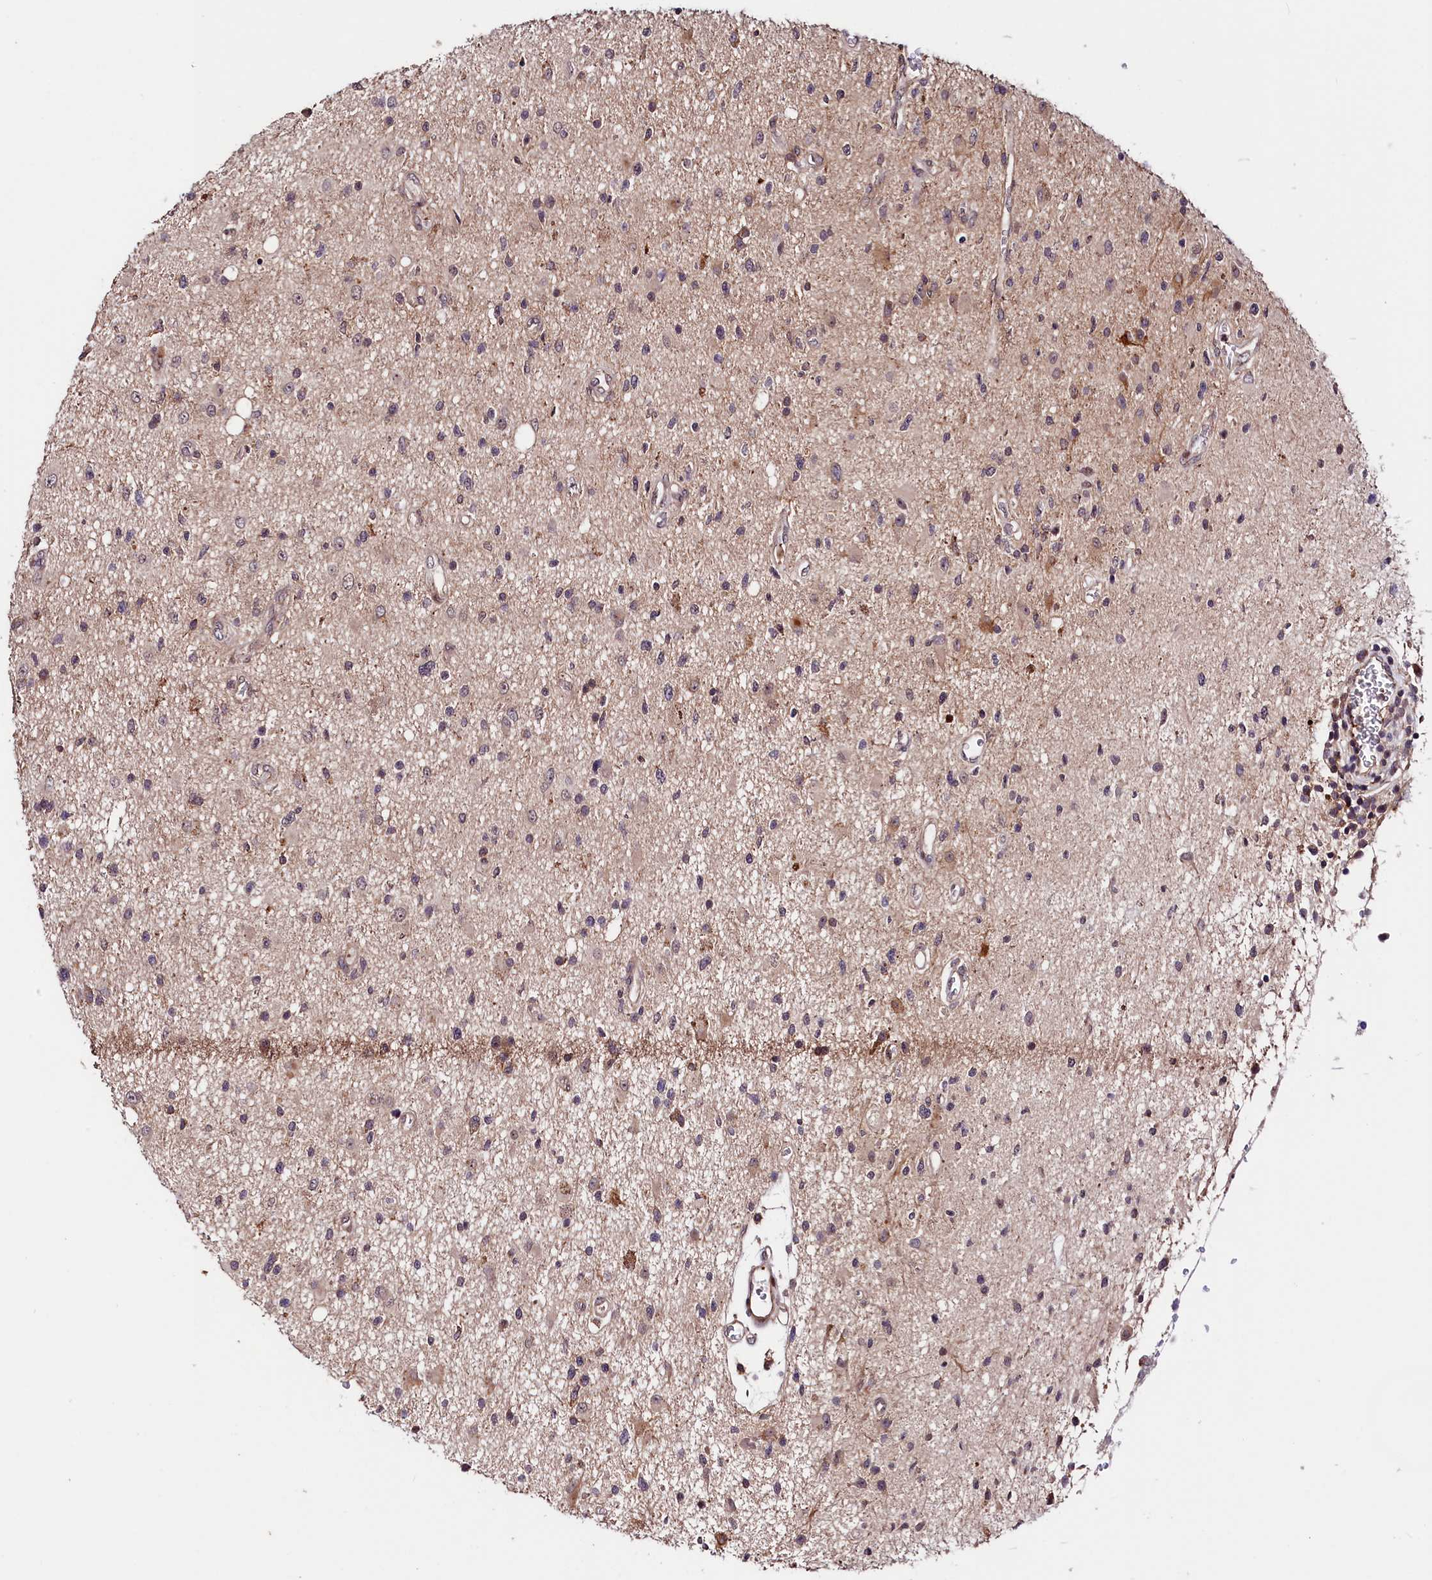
{"staining": {"intensity": "negative", "quantity": "none", "location": "none"}, "tissue": "glioma", "cell_type": "Tumor cells", "image_type": "cancer", "snomed": [{"axis": "morphology", "description": "Glioma, malignant, High grade"}, {"axis": "topography", "description": "Brain"}], "caption": "High magnification brightfield microscopy of malignant glioma (high-grade) stained with DAB (3,3'-diaminobenzidine) (brown) and counterstained with hematoxylin (blue): tumor cells show no significant positivity.", "gene": "CACNA1H", "patient": {"sex": "male", "age": 33}}